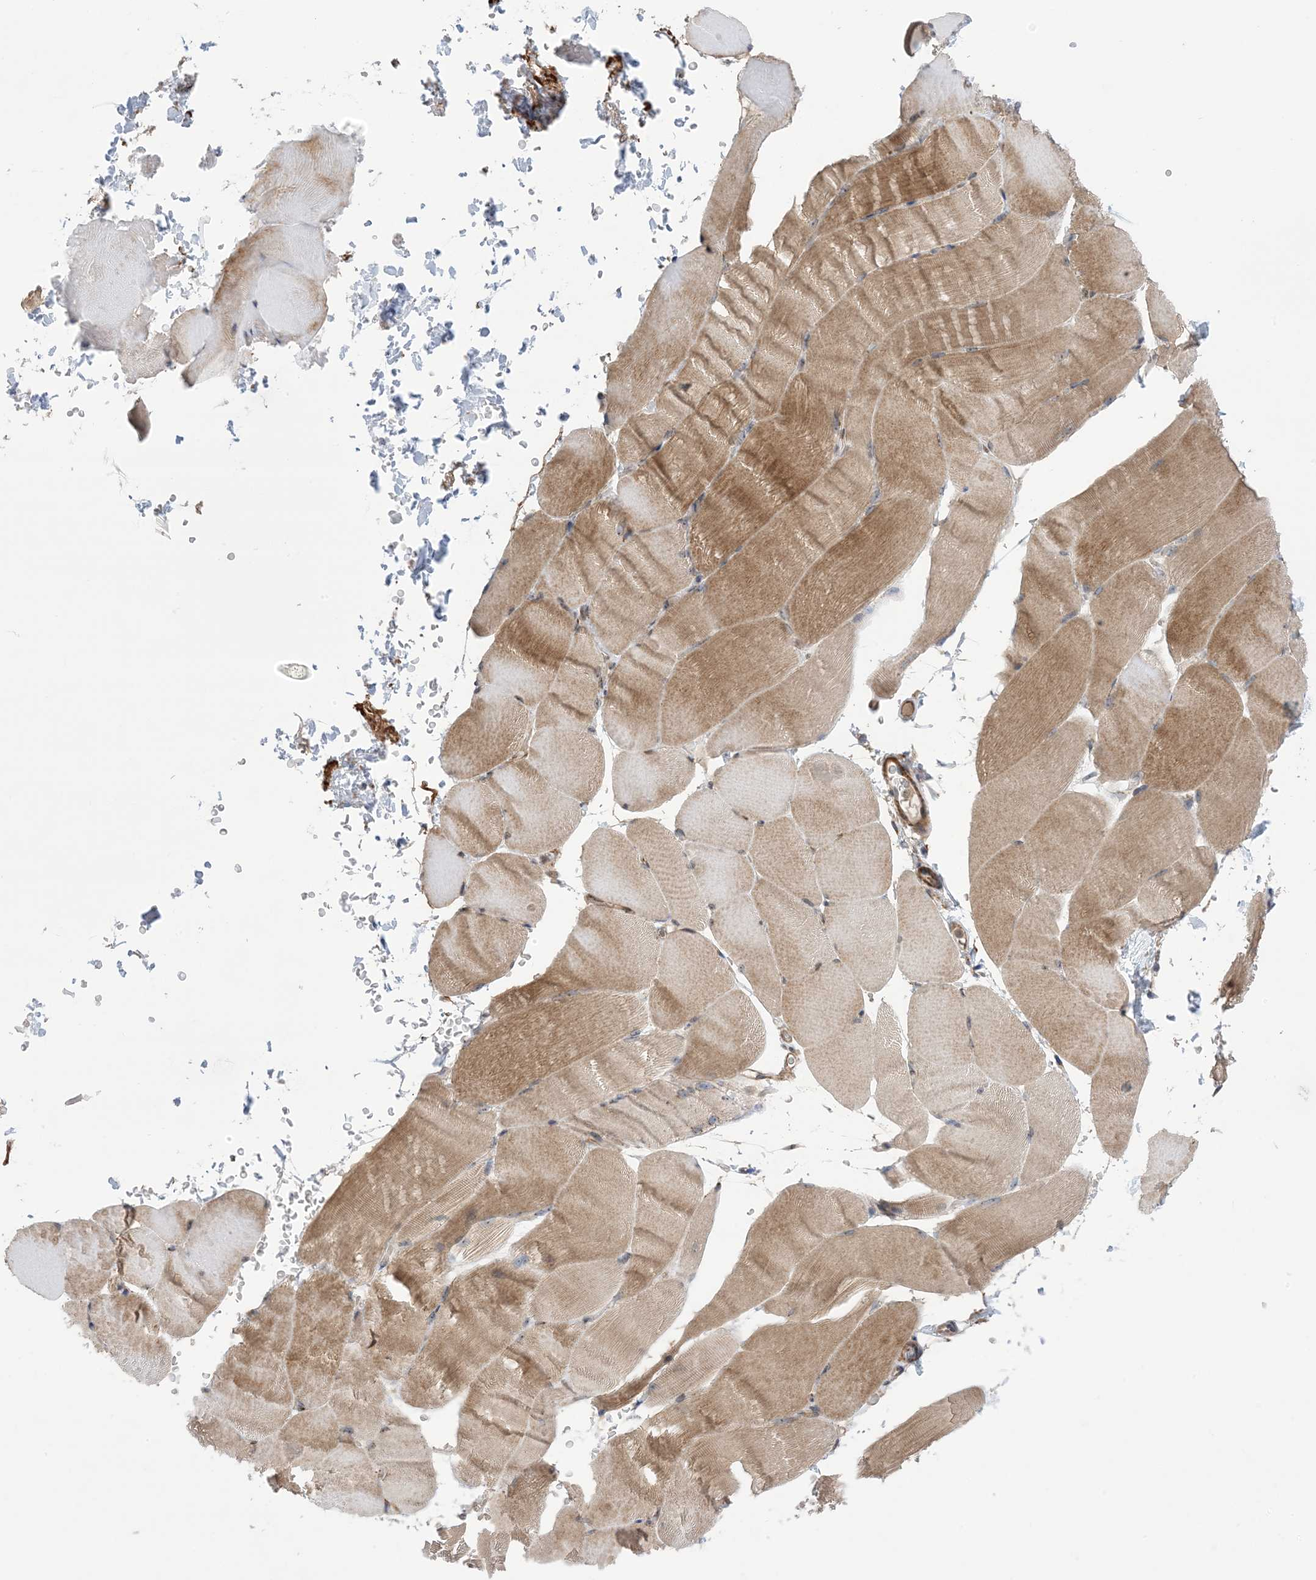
{"staining": {"intensity": "moderate", "quantity": "25%-75%", "location": "cytoplasmic/membranous"}, "tissue": "skeletal muscle", "cell_type": "Myocytes", "image_type": "normal", "snomed": [{"axis": "morphology", "description": "Normal tissue, NOS"}, {"axis": "topography", "description": "Skeletal muscle"}, {"axis": "topography", "description": "Parathyroid gland"}], "caption": "A high-resolution micrograph shows immunohistochemistry (IHC) staining of unremarkable skeletal muscle, which shows moderate cytoplasmic/membranous staining in about 25%-75% of myocytes. (Stains: DAB (3,3'-diaminobenzidine) in brown, nuclei in blue, Microscopy: brightfield microscopy at high magnification).", "gene": "CLEC16A", "patient": {"sex": "female", "age": 37}}